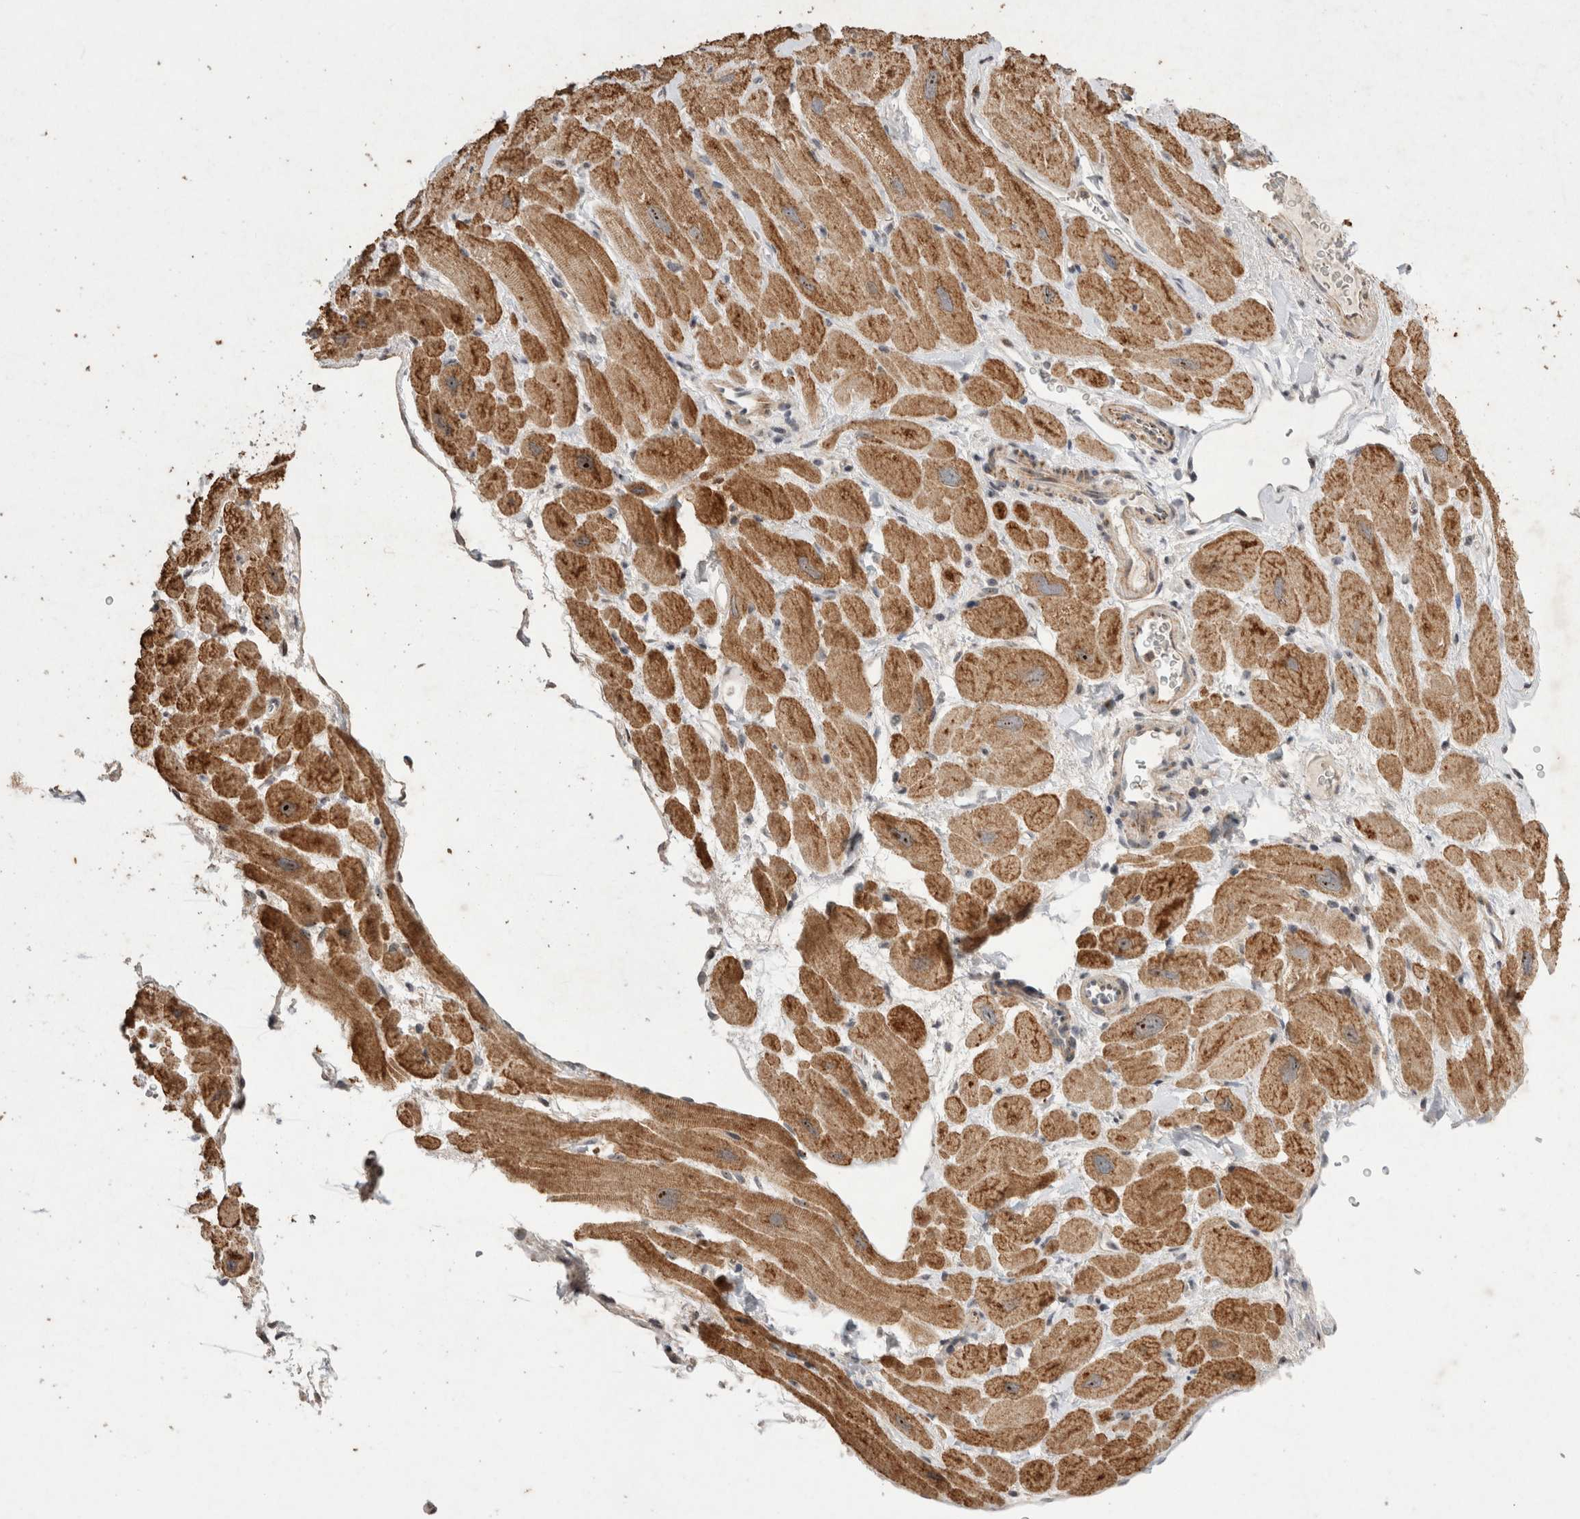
{"staining": {"intensity": "moderate", "quantity": ">75%", "location": "cytoplasmic/membranous,nuclear"}, "tissue": "heart muscle", "cell_type": "Cardiomyocytes", "image_type": "normal", "snomed": [{"axis": "morphology", "description": "Normal tissue, NOS"}, {"axis": "topography", "description": "Heart"}], "caption": "Protein positivity by IHC demonstrates moderate cytoplasmic/membranous,nuclear expression in approximately >75% of cardiomyocytes in benign heart muscle.", "gene": "STK11", "patient": {"sex": "male", "age": 49}}